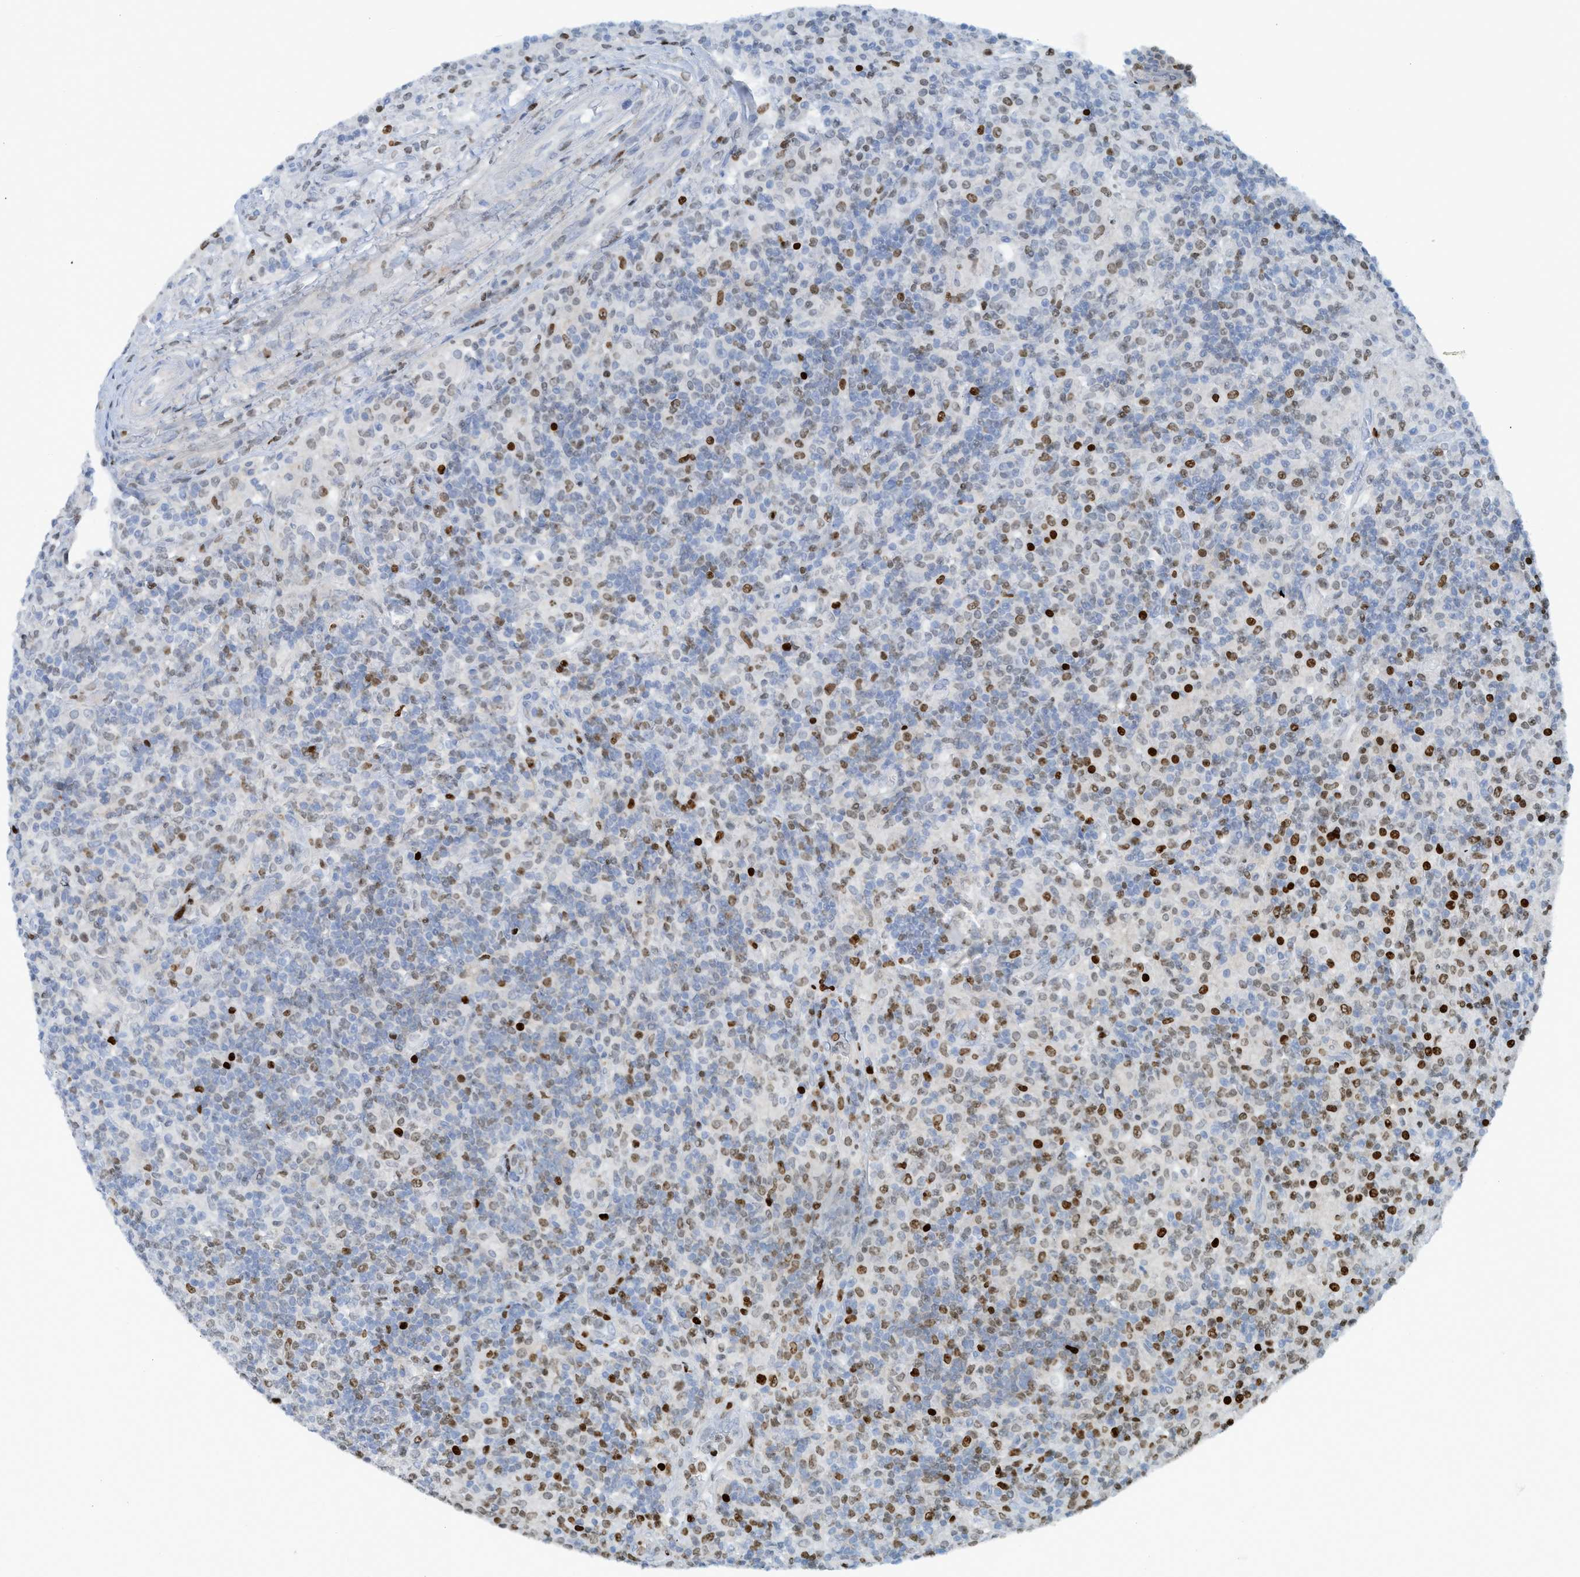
{"staining": {"intensity": "negative", "quantity": "none", "location": "none"}, "tissue": "lymphoma", "cell_type": "Tumor cells", "image_type": "cancer", "snomed": [{"axis": "morphology", "description": "Hodgkin's disease, NOS"}, {"axis": "topography", "description": "Lymph node"}], "caption": "This is an IHC micrograph of human lymphoma. There is no positivity in tumor cells.", "gene": "SH3D19", "patient": {"sex": "male", "age": 70}}